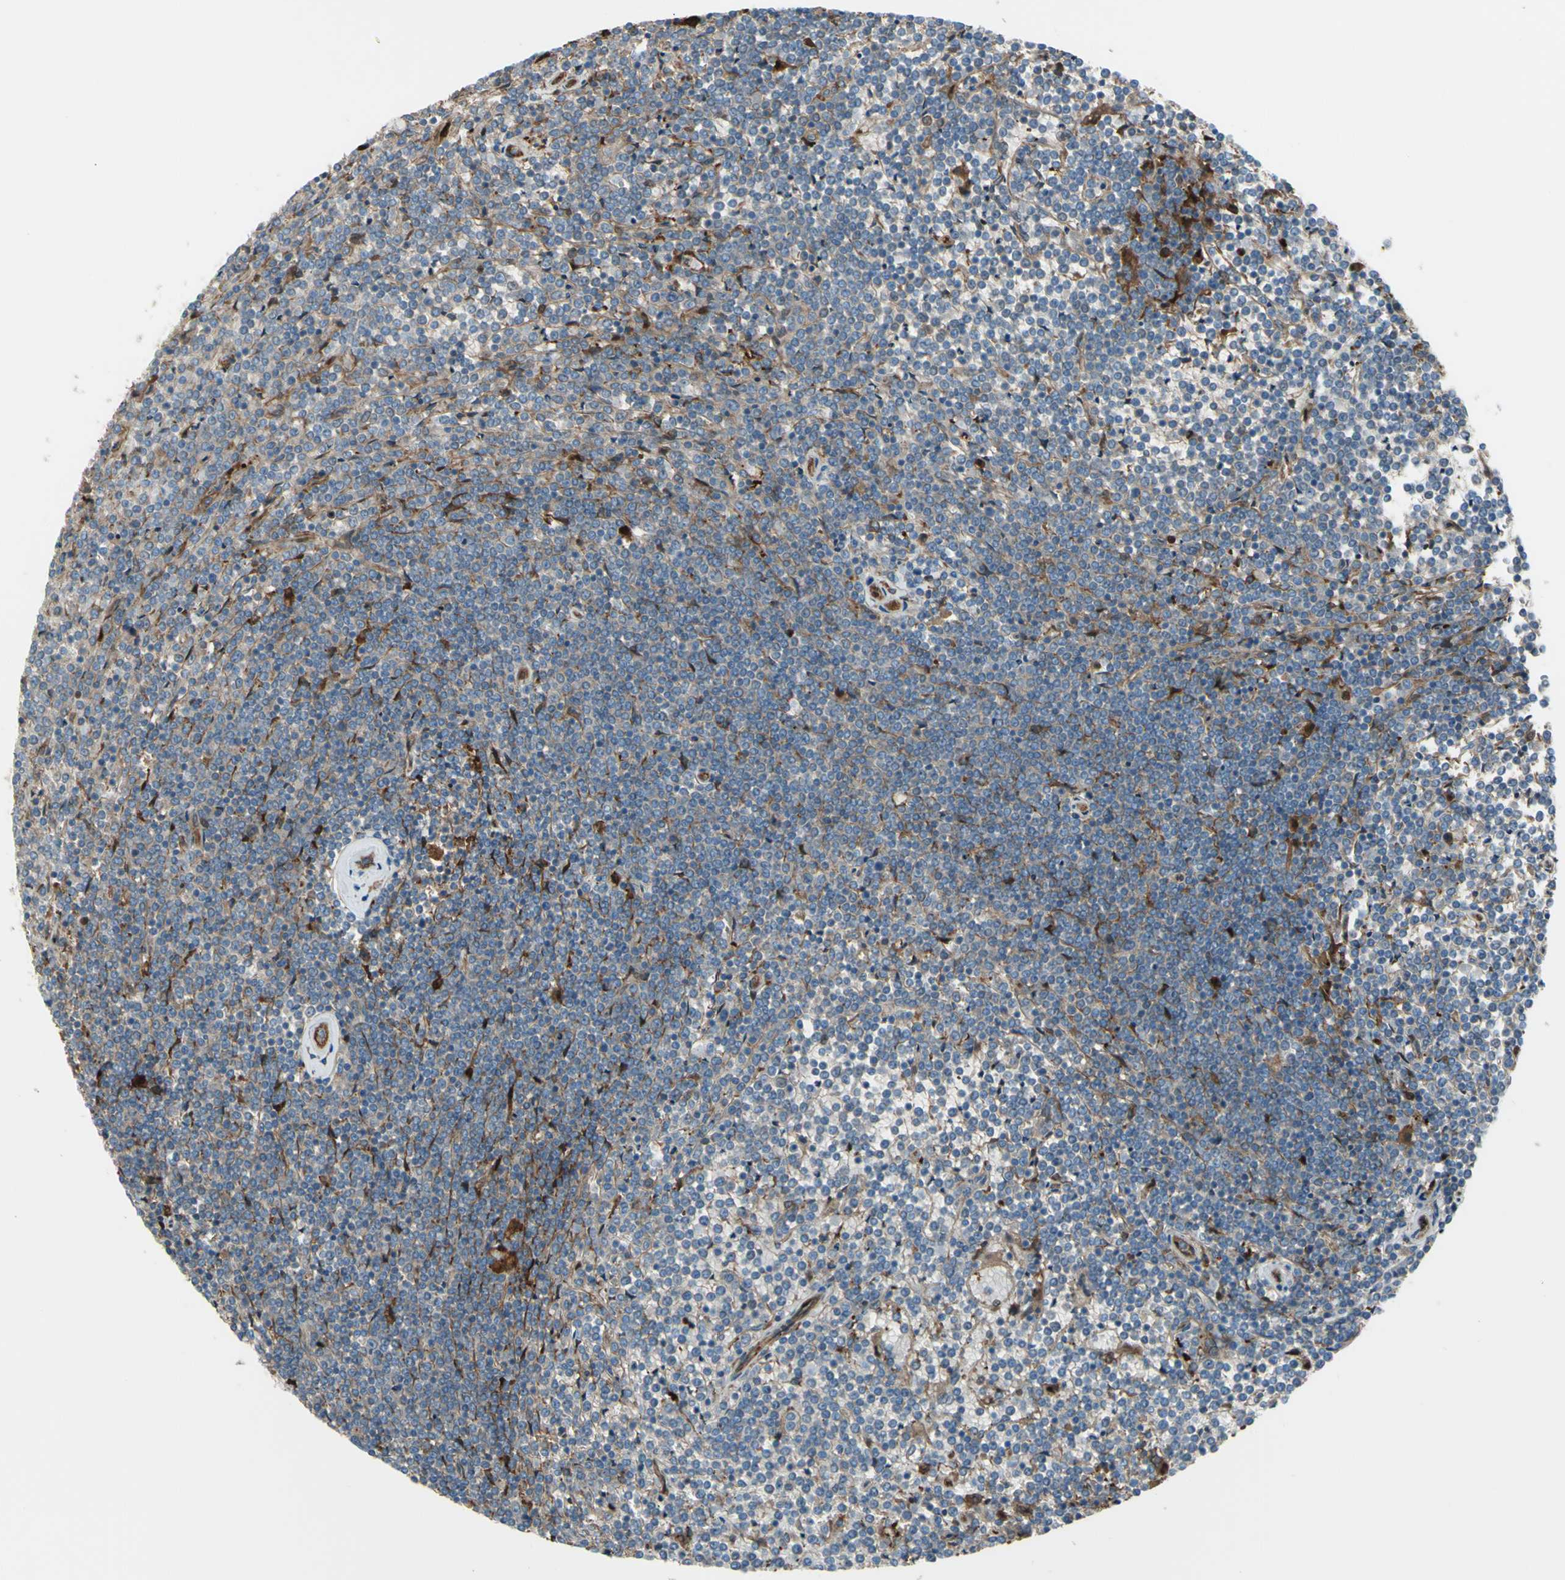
{"staining": {"intensity": "weak", "quantity": "25%-75%", "location": "cytoplasmic/membranous"}, "tissue": "lymphoma", "cell_type": "Tumor cells", "image_type": "cancer", "snomed": [{"axis": "morphology", "description": "Malignant lymphoma, non-Hodgkin's type, Low grade"}, {"axis": "topography", "description": "Spleen"}], "caption": "About 25%-75% of tumor cells in malignant lymphoma, non-Hodgkin's type (low-grade) demonstrate weak cytoplasmic/membranous protein expression as visualized by brown immunohistochemical staining.", "gene": "IGSF9B", "patient": {"sex": "female", "age": 19}}